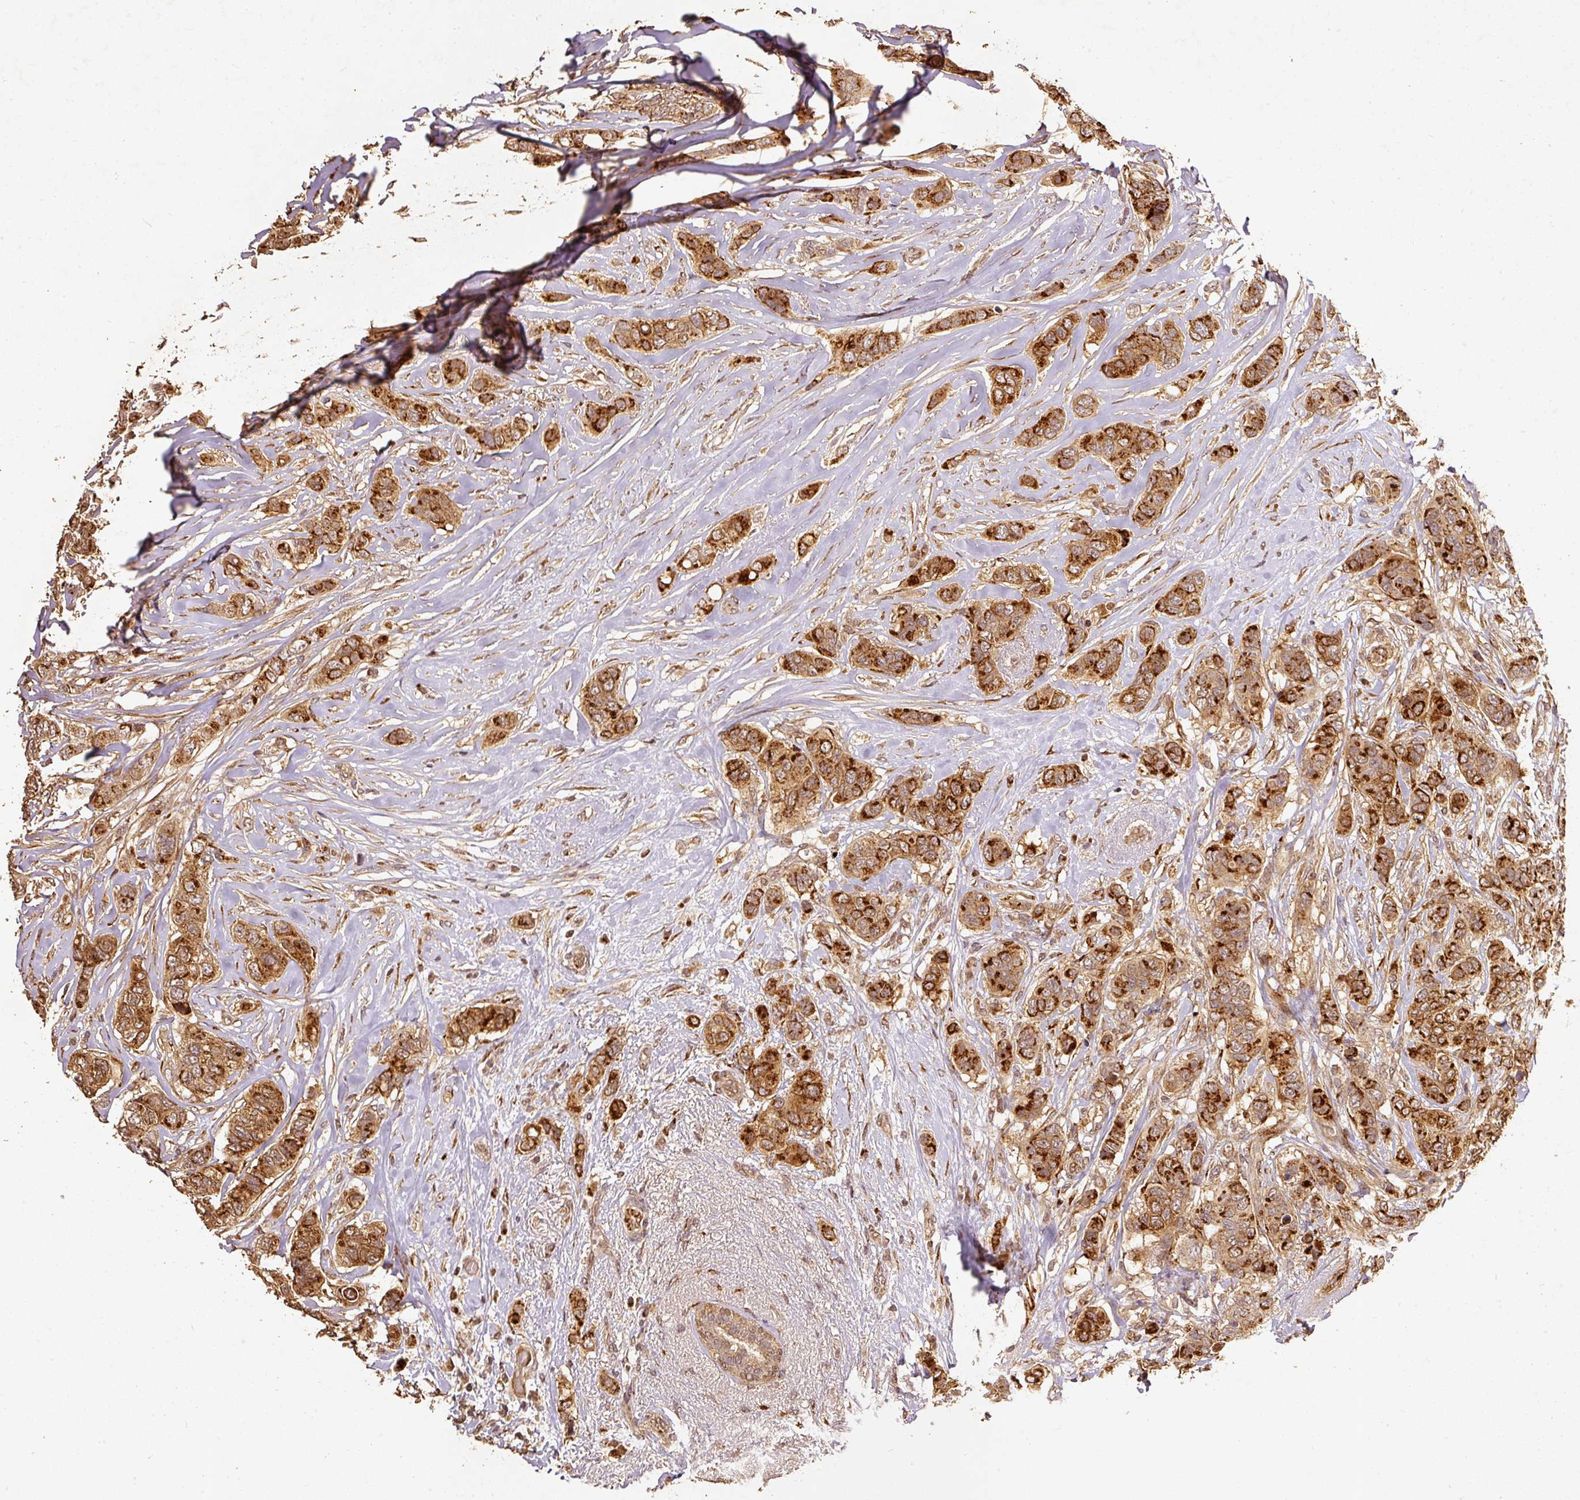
{"staining": {"intensity": "strong", "quantity": ">75%", "location": "cytoplasmic/membranous"}, "tissue": "breast cancer", "cell_type": "Tumor cells", "image_type": "cancer", "snomed": [{"axis": "morphology", "description": "Lobular carcinoma"}, {"axis": "topography", "description": "Breast"}], "caption": "An image showing strong cytoplasmic/membranous expression in approximately >75% of tumor cells in breast cancer, as visualized by brown immunohistochemical staining.", "gene": "FUT8", "patient": {"sex": "female", "age": 51}}